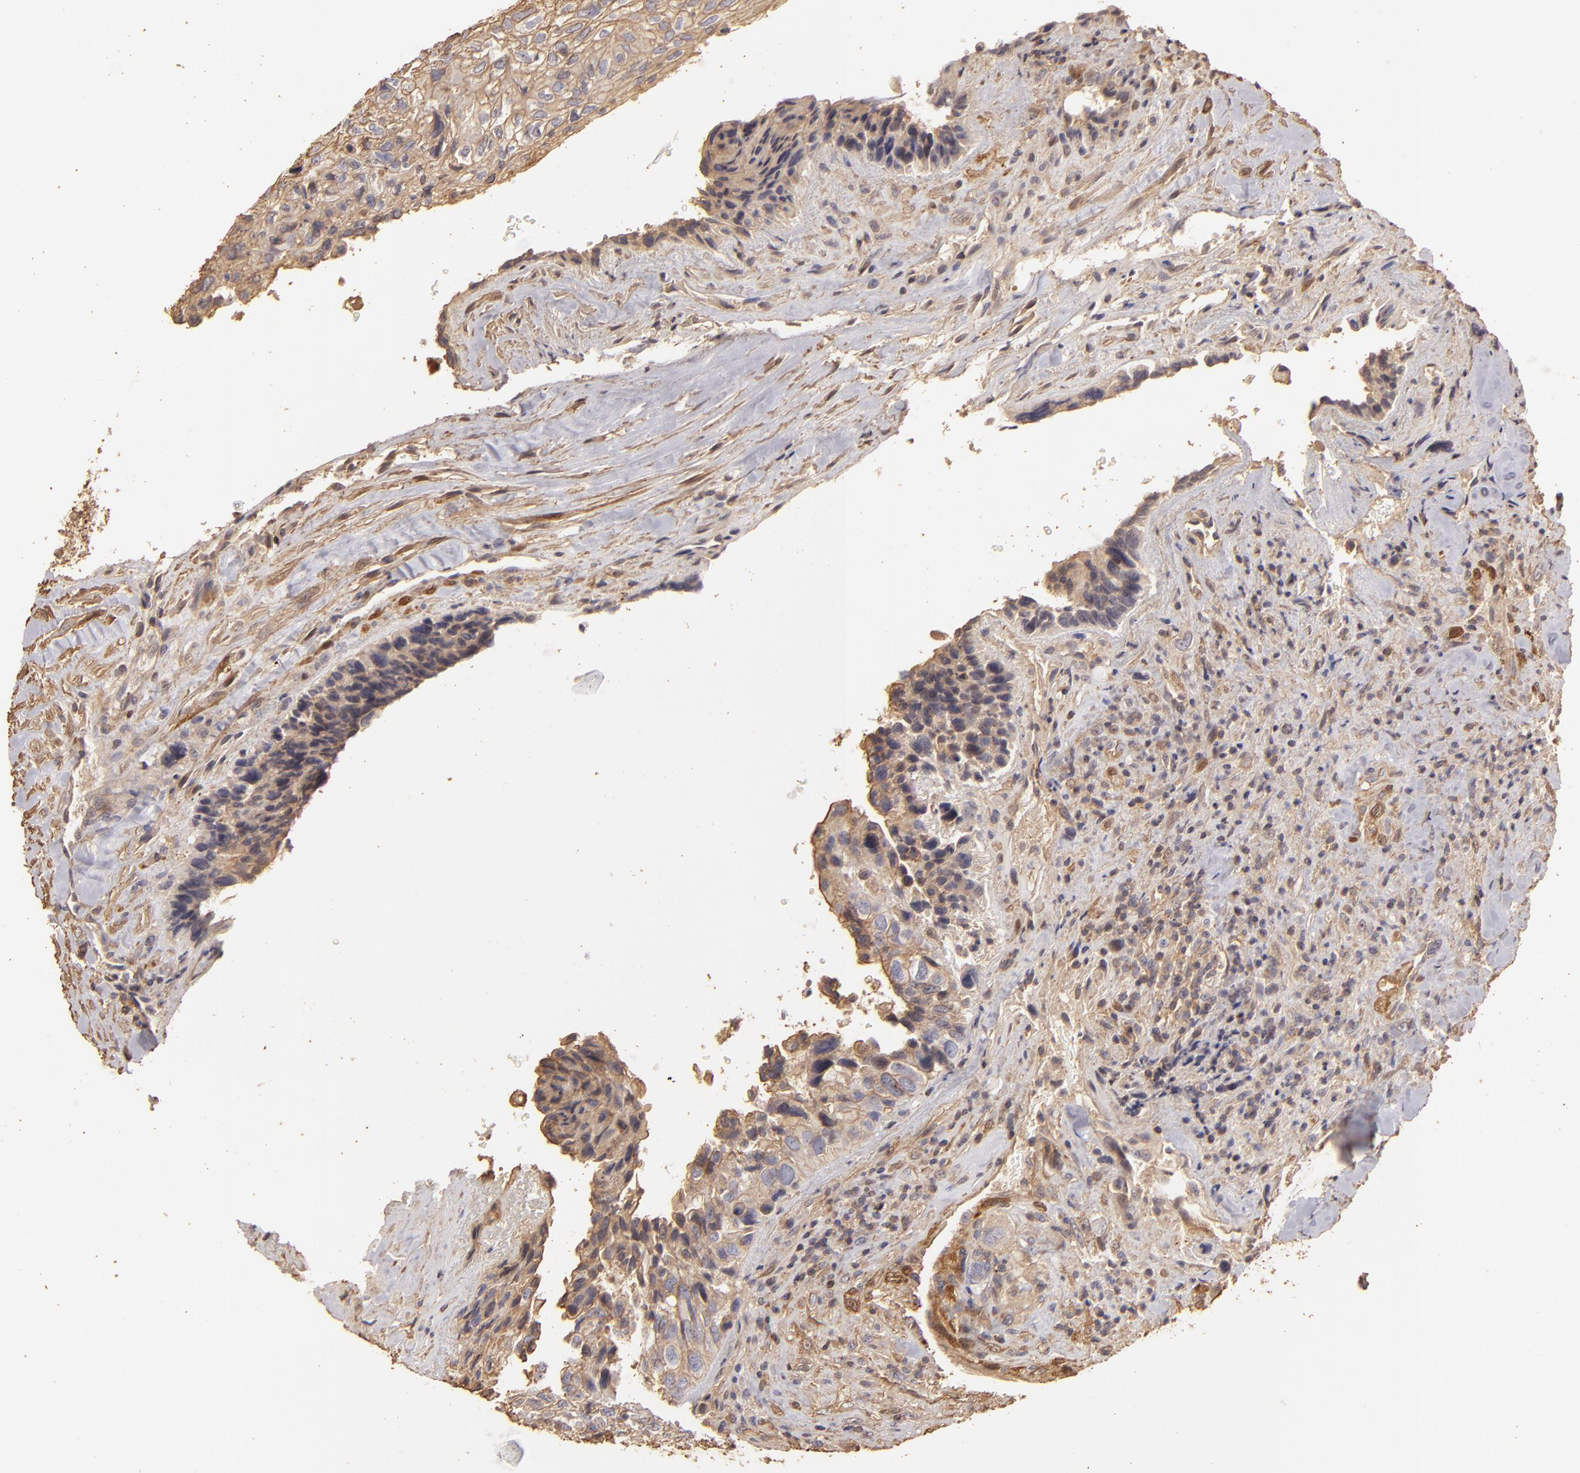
{"staining": {"intensity": "moderate", "quantity": ">75%", "location": "cytoplasmic/membranous"}, "tissue": "breast cancer", "cell_type": "Tumor cells", "image_type": "cancer", "snomed": [{"axis": "morphology", "description": "Neoplasm, malignant, NOS"}, {"axis": "topography", "description": "Breast"}], "caption": "There is medium levels of moderate cytoplasmic/membranous expression in tumor cells of breast cancer, as demonstrated by immunohistochemical staining (brown color).", "gene": "HSPB6", "patient": {"sex": "female", "age": 50}}